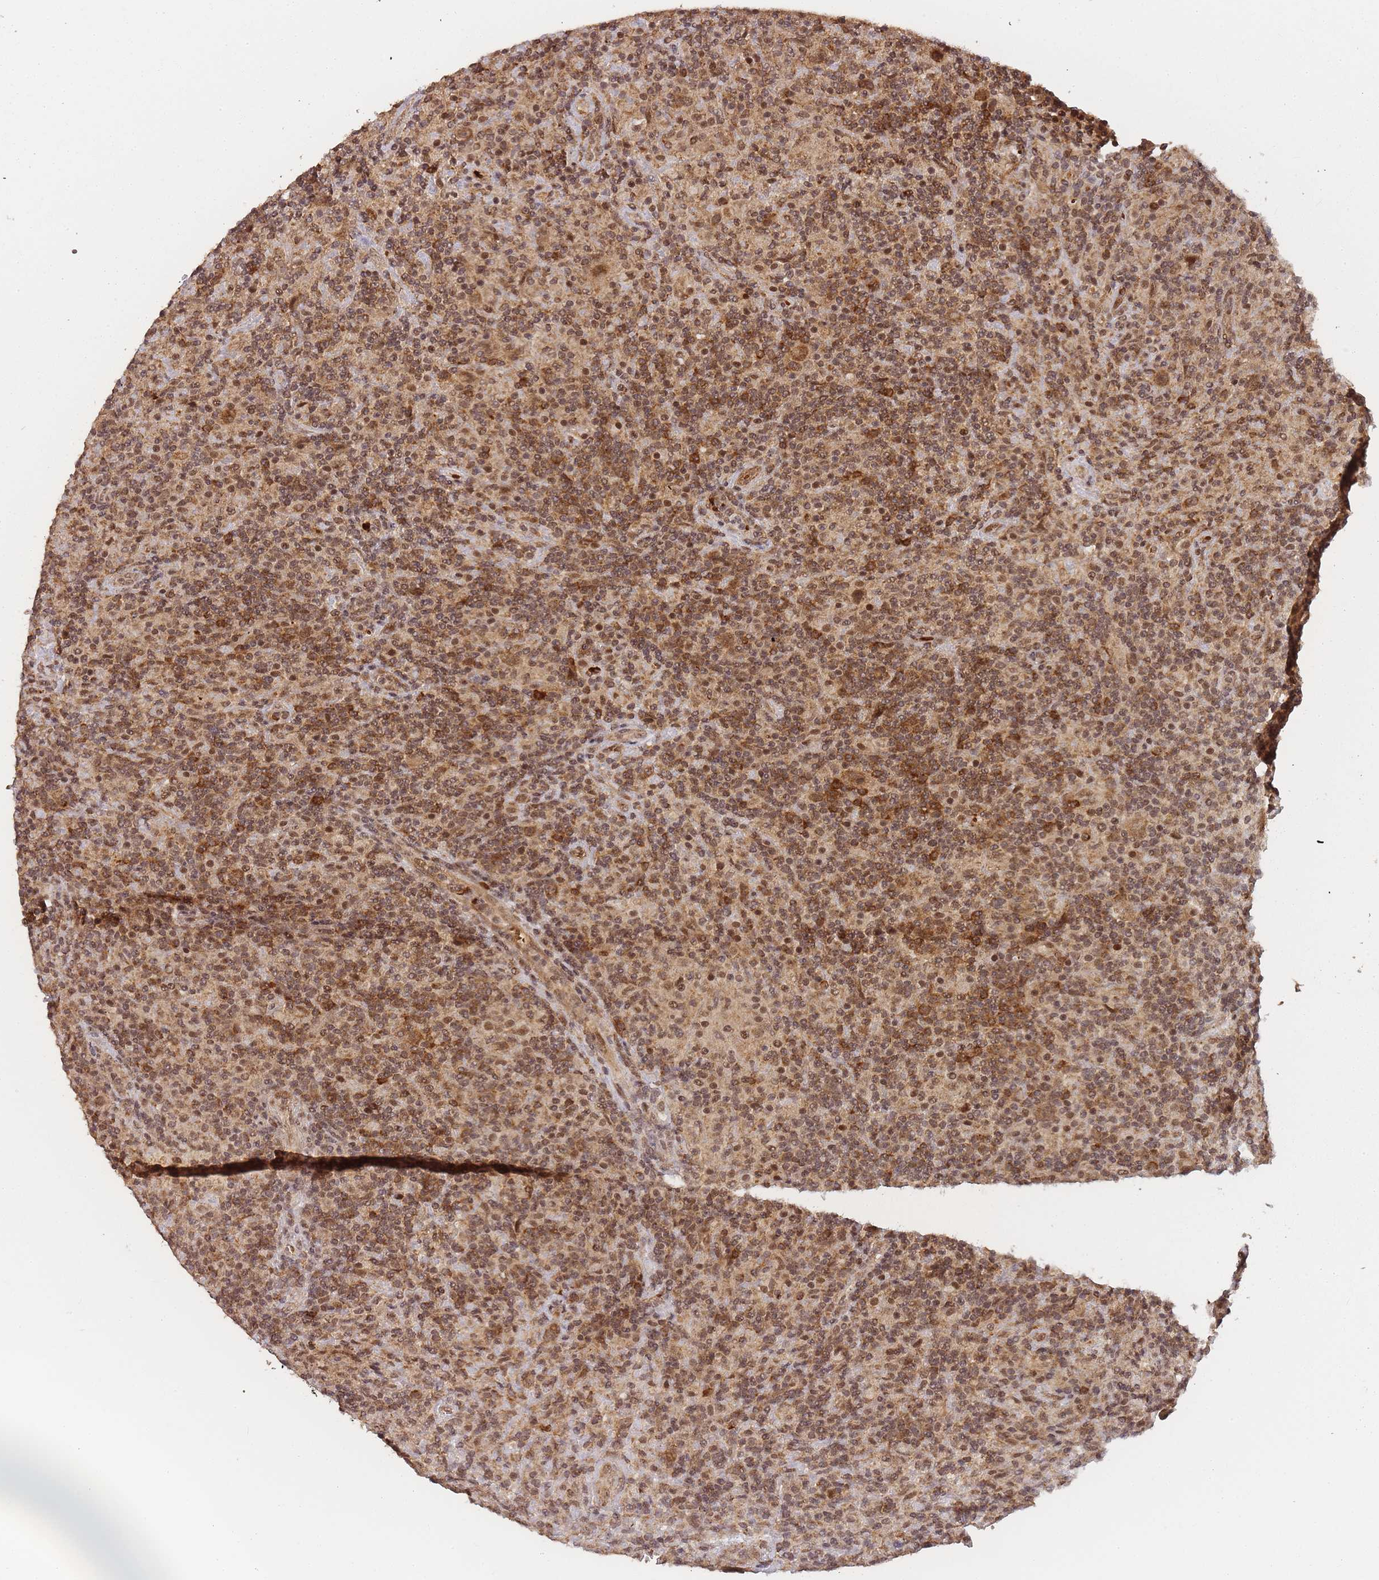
{"staining": {"intensity": "moderate", "quantity": ">75%", "location": "cytoplasmic/membranous,nuclear"}, "tissue": "lymphoma", "cell_type": "Tumor cells", "image_type": "cancer", "snomed": [{"axis": "morphology", "description": "Hodgkin's disease, NOS"}, {"axis": "topography", "description": "Lymph node"}], "caption": "Human lymphoma stained for a protein (brown) displays moderate cytoplasmic/membranous and nuclear positive positivity in about >75% of tumor cells.", "gene": "ZNF497", "patient": {"sex": "male", "age": 70}}